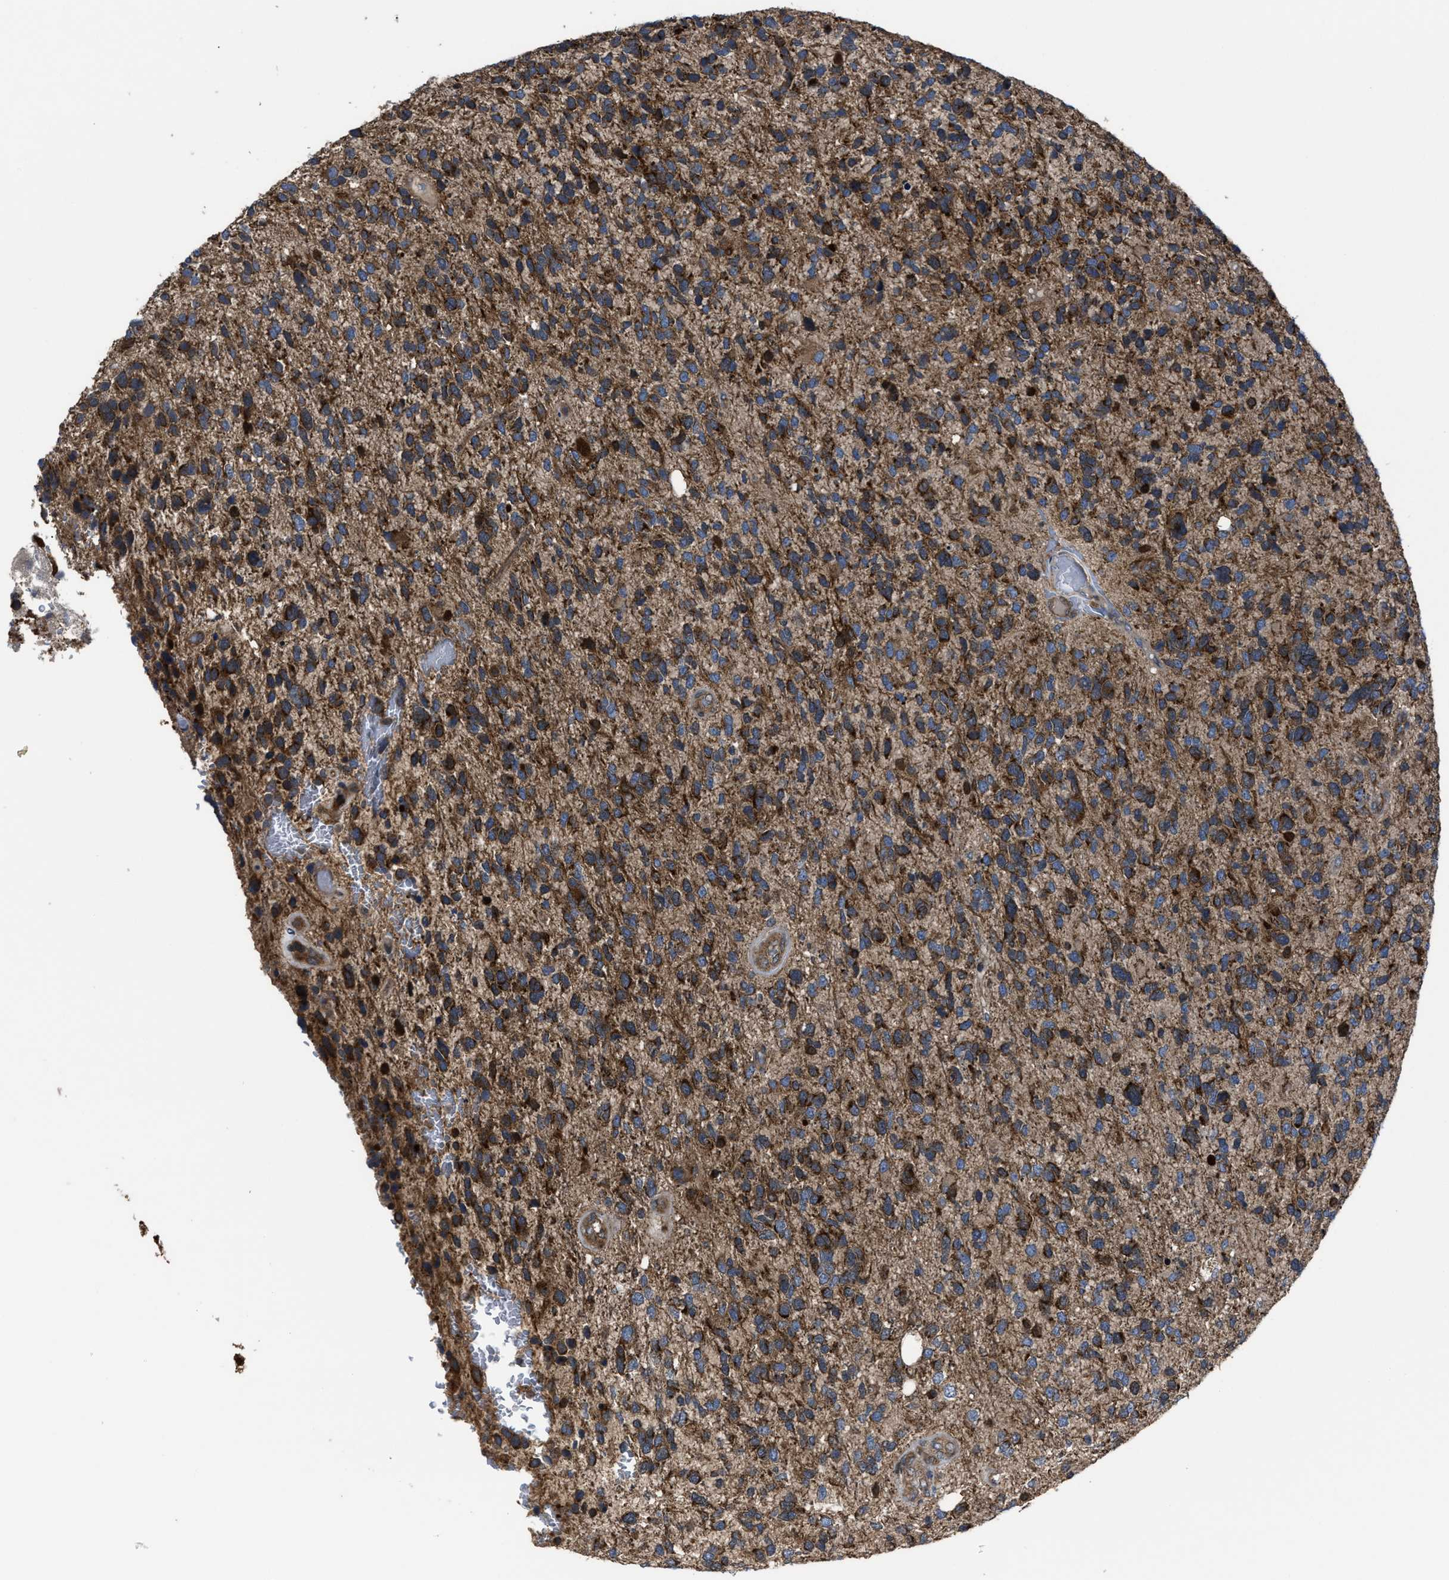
{"staining": {"intensity": "moderate", "quantity": ">75%", "location": "cytoplasmic/membranous"}, "tissue": "glioma", "cell_type": "Tumor cells", "image_type": "cancer", "snomed": [{"axis": "morphology", "description": "Glioma, malignant, High grade"}, {"axis": "topography", "description": "Brain"}], "caption": "Malignant glioma (high-grade) stained with immunohistochemistry (IHC) displays moderate cytoplasmic/membranous positivity in about >75% of tumor cells. The staining was performed using DAB to visualize the protein expression in brown, while the nuclei were stained in blue with hematoxylin (Magnification: 20x).", "gene": "PASK", "patient": {"sex": "female", "age": 58}}